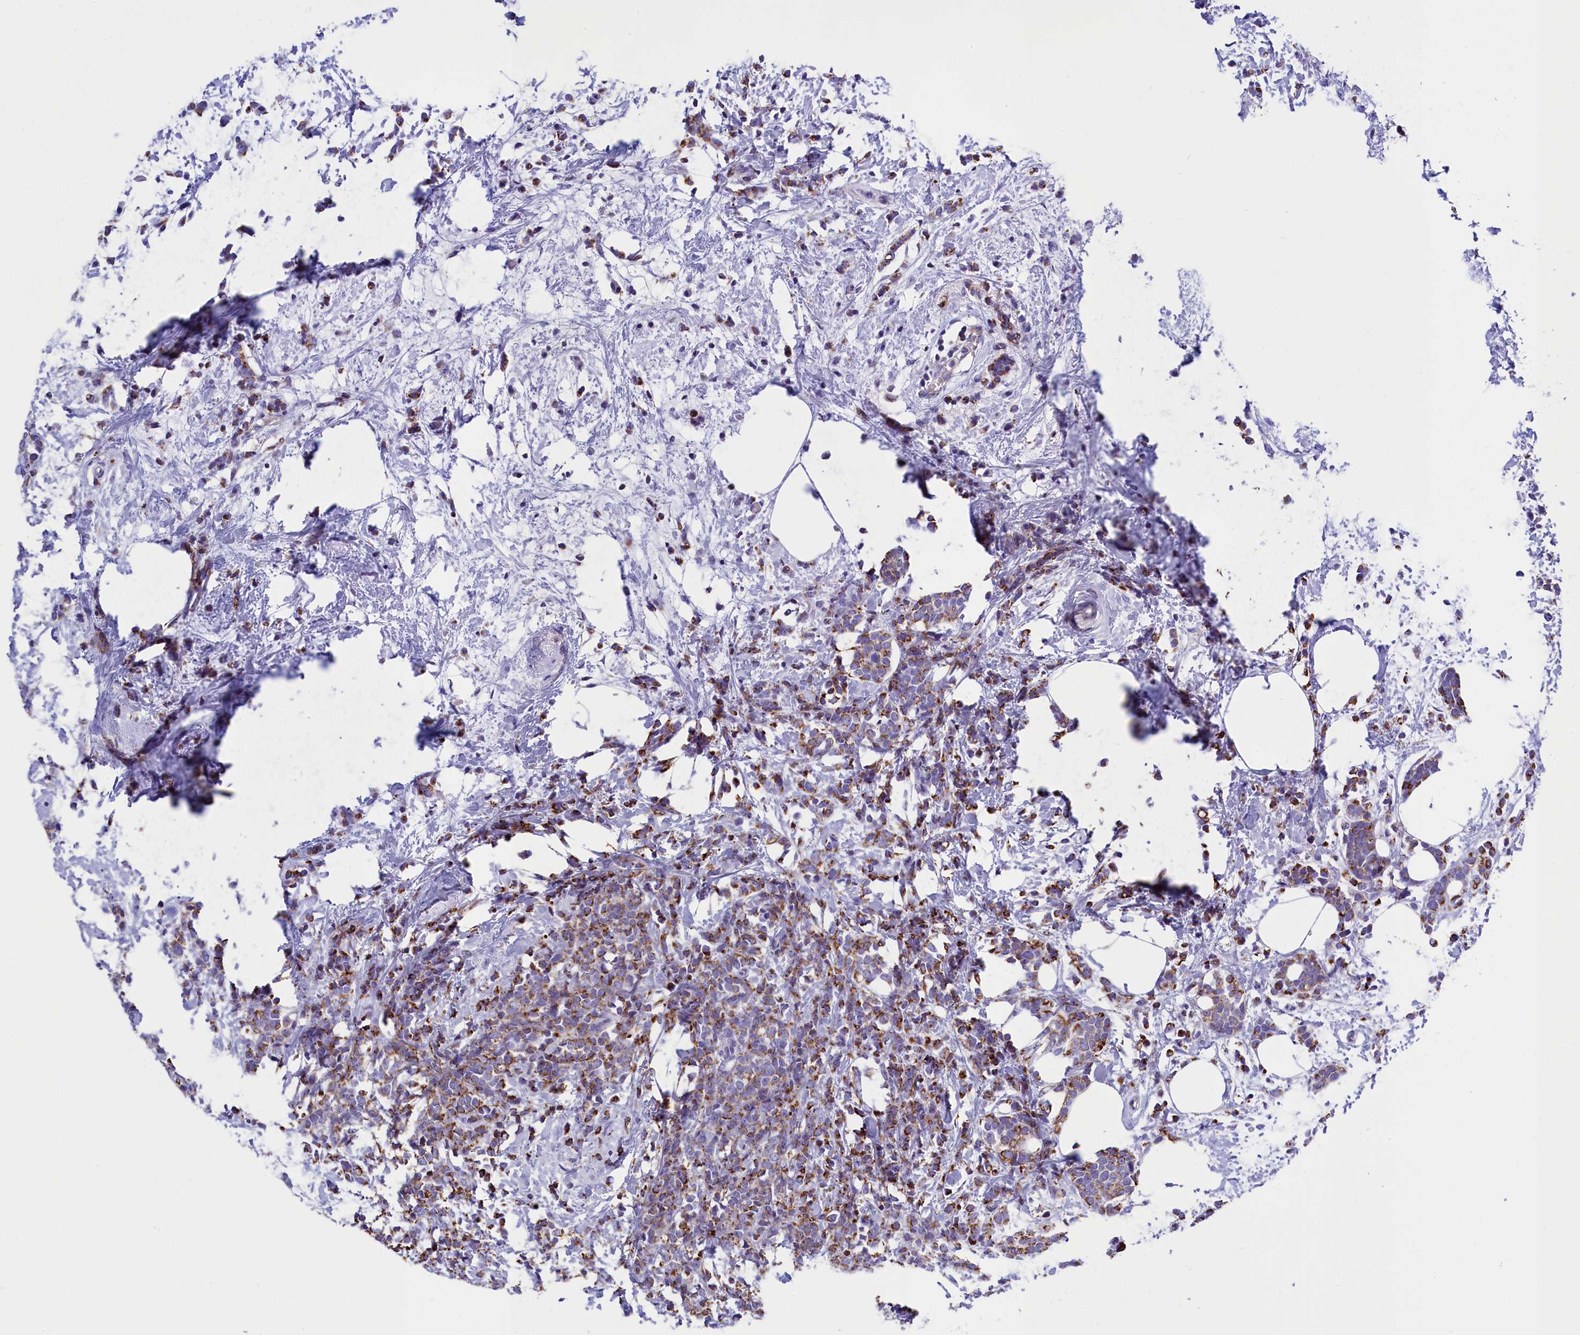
{"staining": {"intensity": "moderate", "quantity": ">75%", "location": "cytoplasmic/membranous"}, "tissue": "breast cancer", "cell_type": "Tumor cells", "image_type": "cancer", "snomed": [{"axis": "morphology", "description": "Lobular carcinoma"}, {"axis": "topography", "description": "Breast"}], "caption": "Breast cancer (lobular carcinoma) stained with a brown dye displays moderate cytoplasmic/membranous positive staining in approximately >75% of tumor cells.", "gene": "ABAT", "patient": {"sex": "female", "age": 58}}